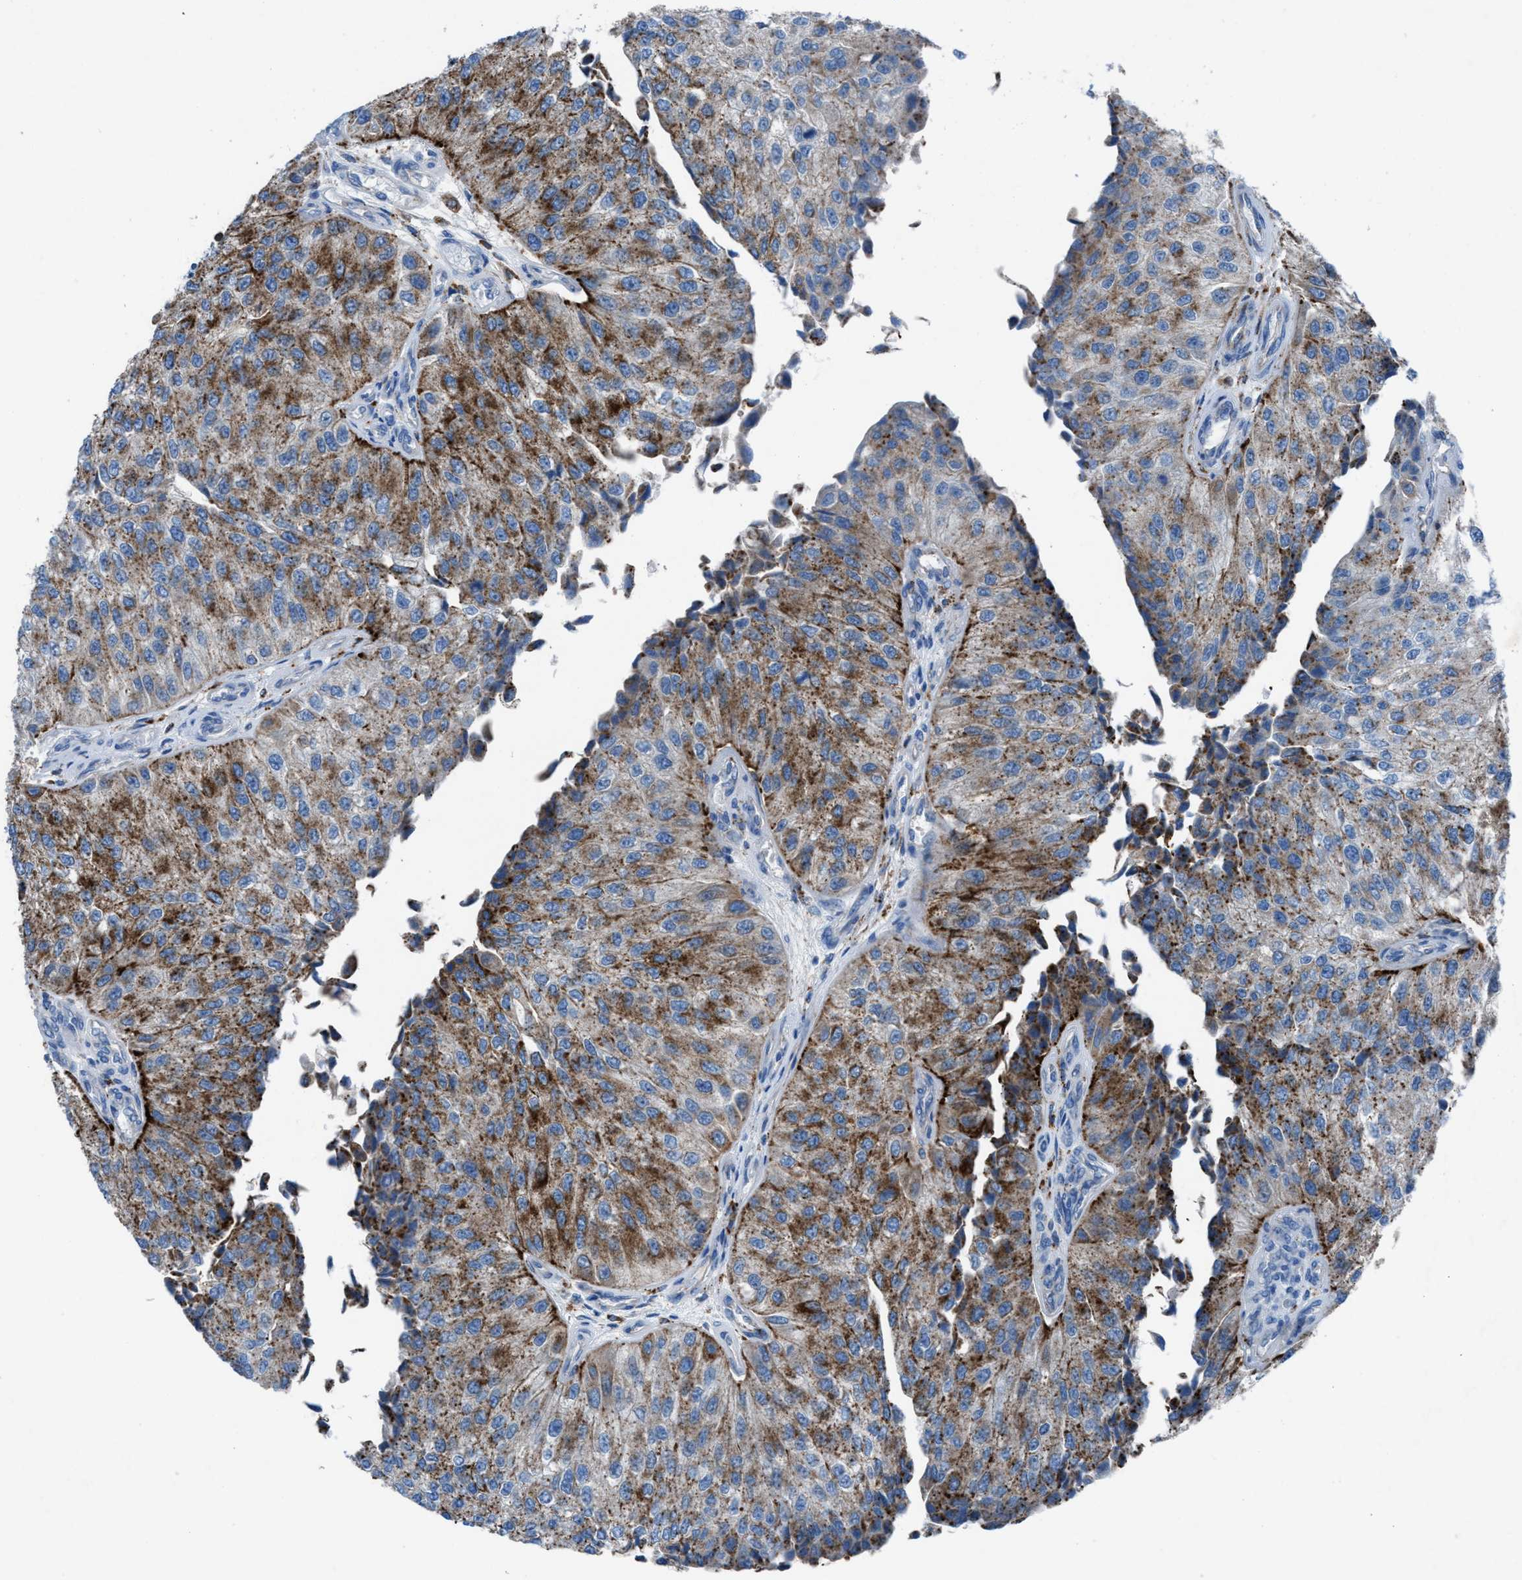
{"staining": {"intensity": "moderate", "quantity": ">75%", "location": "cytoplasmic/membranous"}, "tissue": "urothelial cancer", "cell_type": "Tumor cells", "image_type": "cancer", "snomed": [{"axis": "morphology", "description": "Urothelial carcinoma, High grade"}, {"axis": "topography", "description": "Kidney"}, {"axis": "topography", "description": "Urinary bladder"}], "caption": "Urothelial cancer stained for a protein (brown) exhibits moderate cytoplasmic/membranous positive expression in approximately >75% of tumor cells.", "gene": "CD1B", "patient": {"sex": "male", "age": 77}}